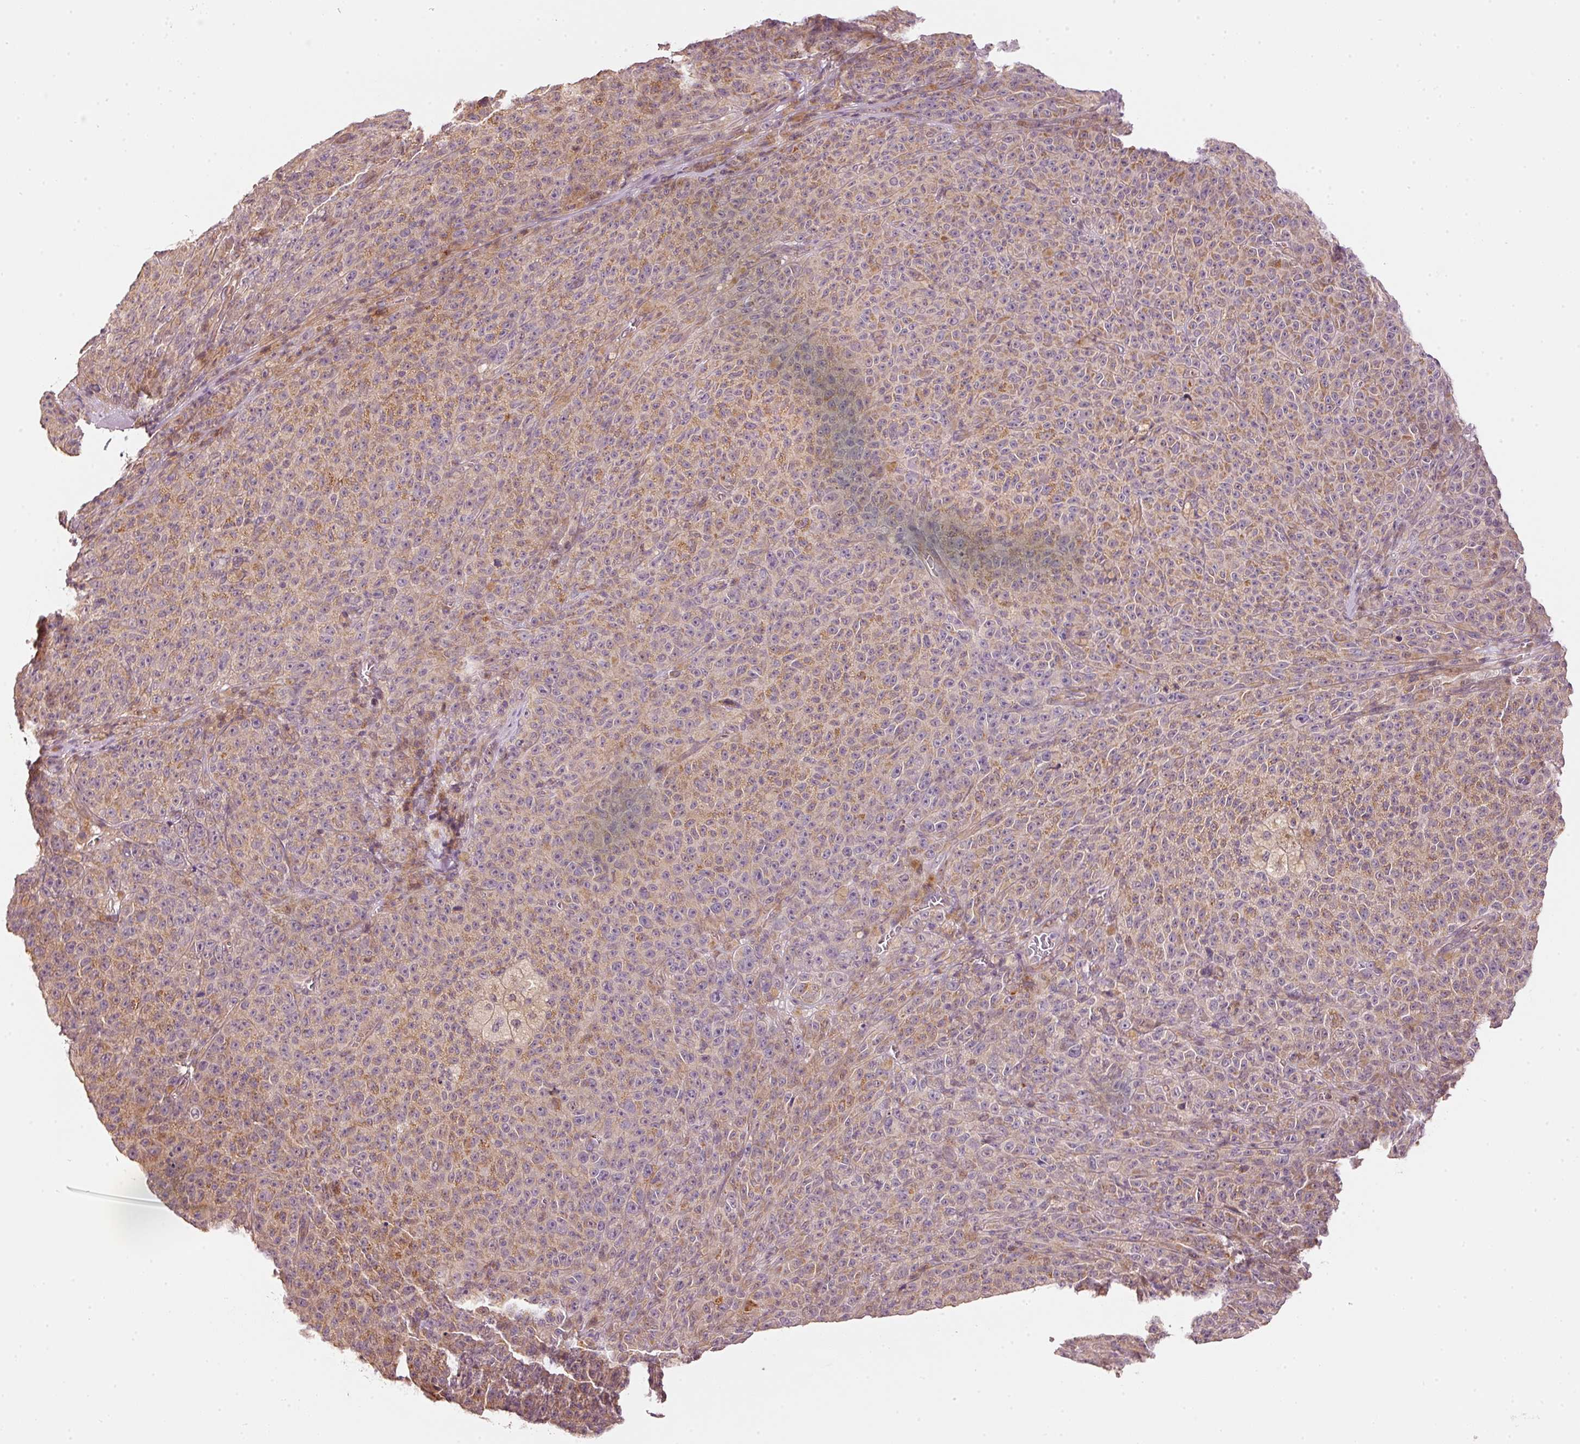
{"staining": {"intensity": "moderate", "quantity": "25%-75%", "location": "cytoplasmic/membranous"}, "tissue": "melanoma", "cell_type": "Tumor cells", "image_type": "cancer", "snomed": [{"axis": "morphology", "description": "Malignant melanoma, NOS"}, {"axis": "topography", "description": "Skin"}], "caption": "This photomicrograph exhibits immunohistochemistry staining of malignant melanoma, with medium moderate cytoplasmic/membranous positivity in about 25%-75% of tumor cells.", "gene": "ARHGAP22", "patient": {"sex": "female", "age": 82}}